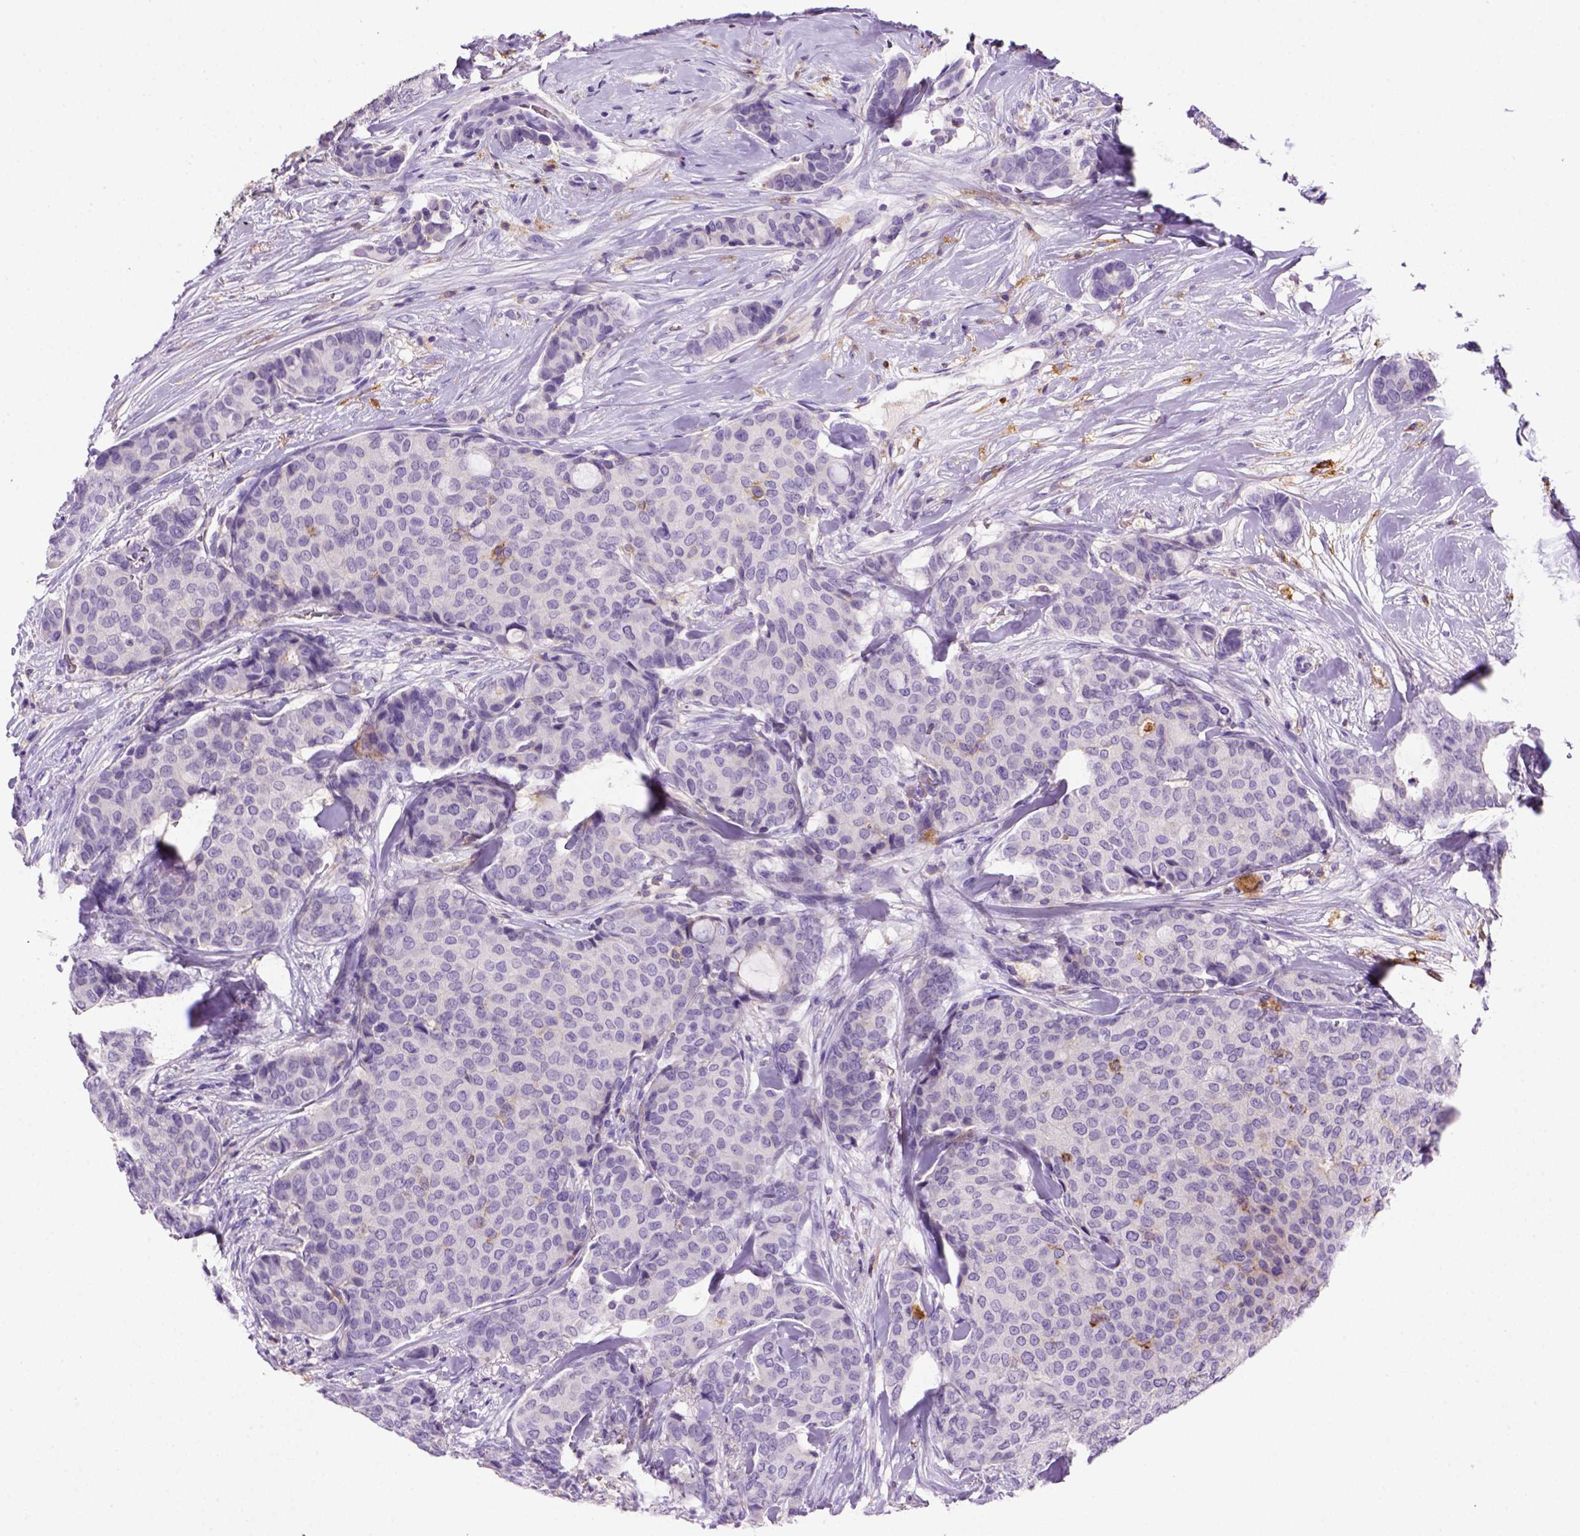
{"staining": {"intensity": "negative", "quantity": "none", "location": "none"}, "tissue": "breast cancer", "cell_type": "Tumor cells", "image_type": "cancer", "snomed": [{"axis": "morphology", "description": "Duct carcinoma"}, {"axis": "topography", "description": "Breast"}], "caption": "This is a micrograph of IHC staining of breast cancer, which shows no staining in tumor cells.", "gene": "CD14", "patient": {"sex": "female", "age": 75}}